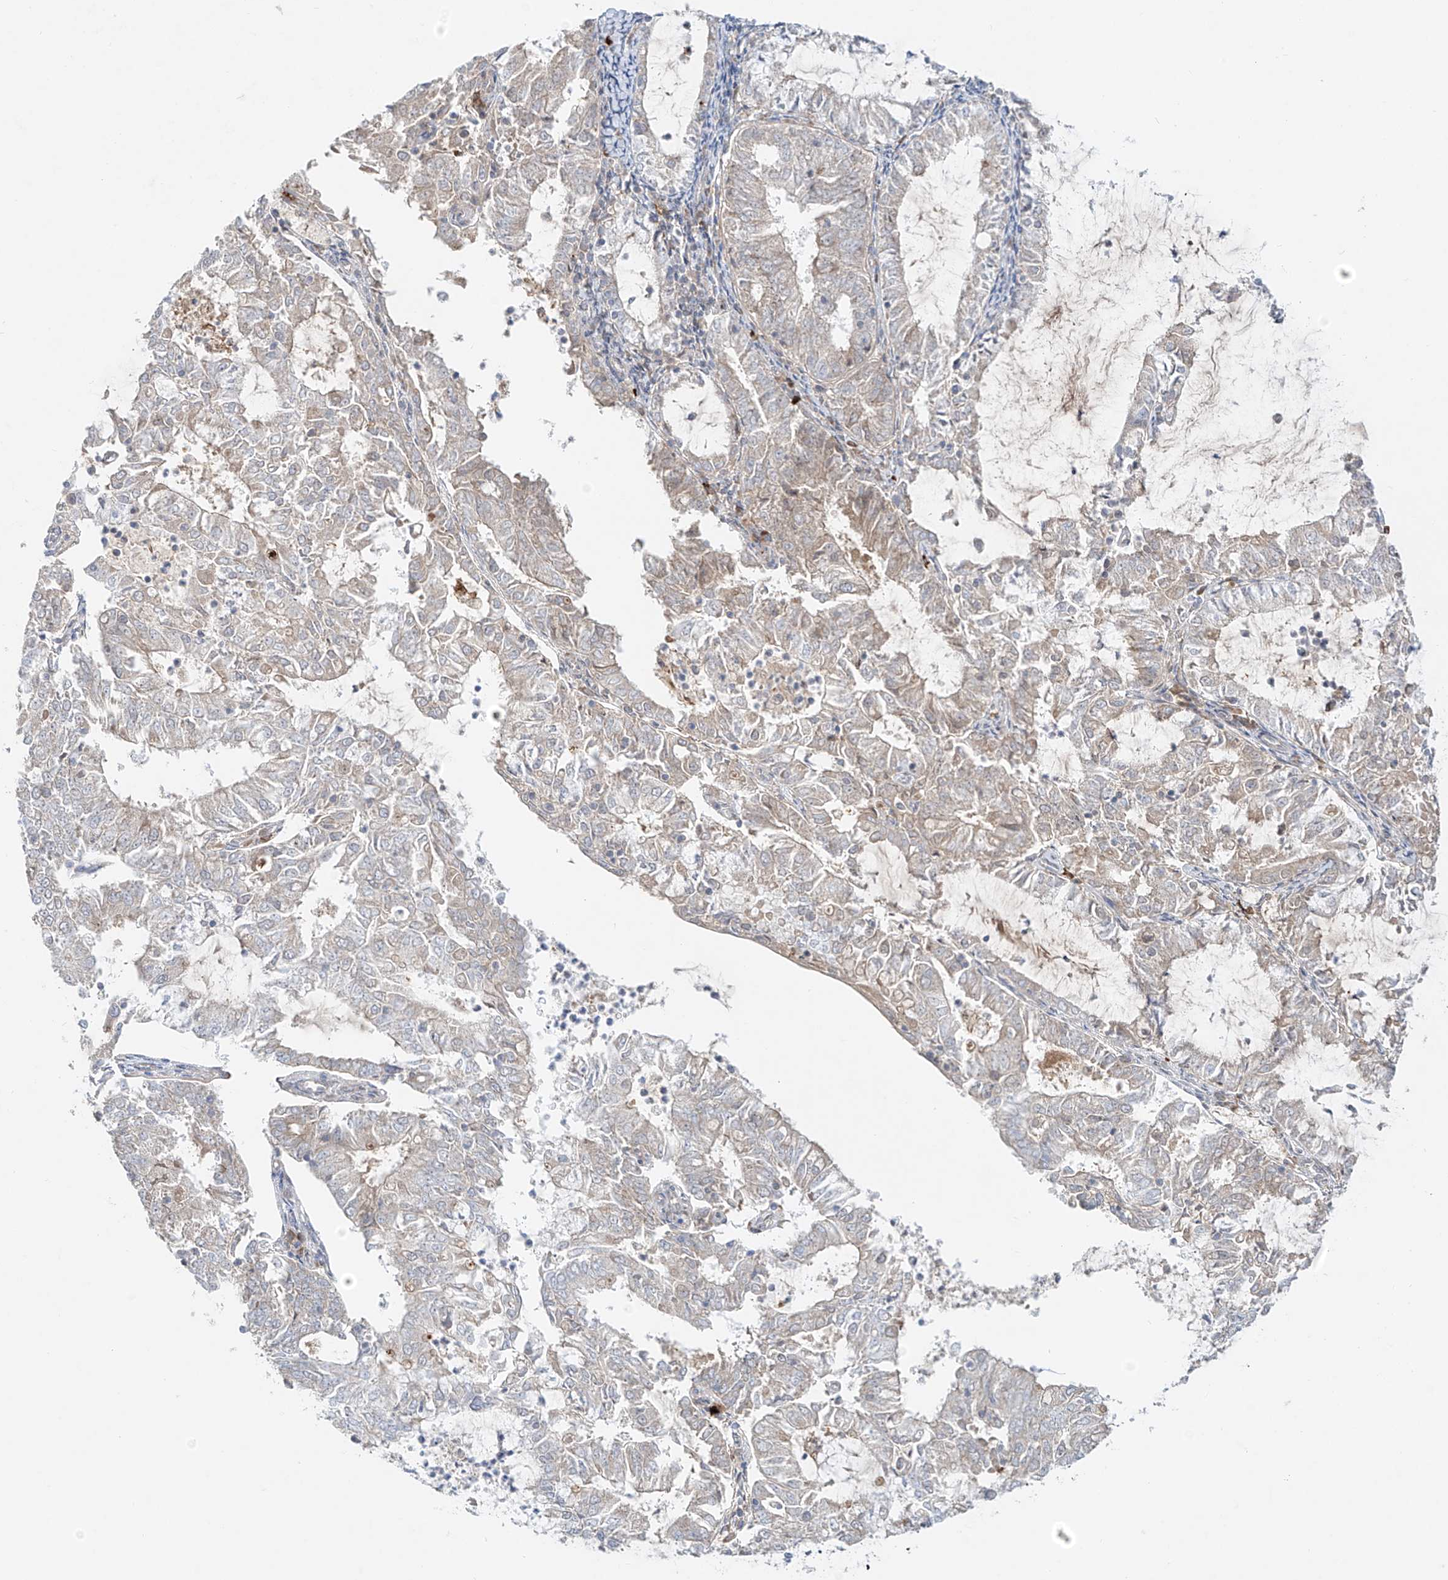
{"staining": {"intensity": "weak", "quantity": "<25%", "location": "cytoplasmic/membranous"}, "tissue": "endometrial cancer", "cell_type": "Tumor cells", "image_type": "cancer", "snomed": [{"axis": "morphology", "description": "Adenocarcinoma, NOS"}, {"axis": "topography", "description": "Endometrium"}], "caption": "Tumor cells show no significant protein positivity in adenocarcinoma (endometrial). The staining is performed using DAB brown chromogen with nuclei counter-stained in using hematoxylin.", "gene": "TJAP1", "patient": {"sex": "female", "age": 57}}